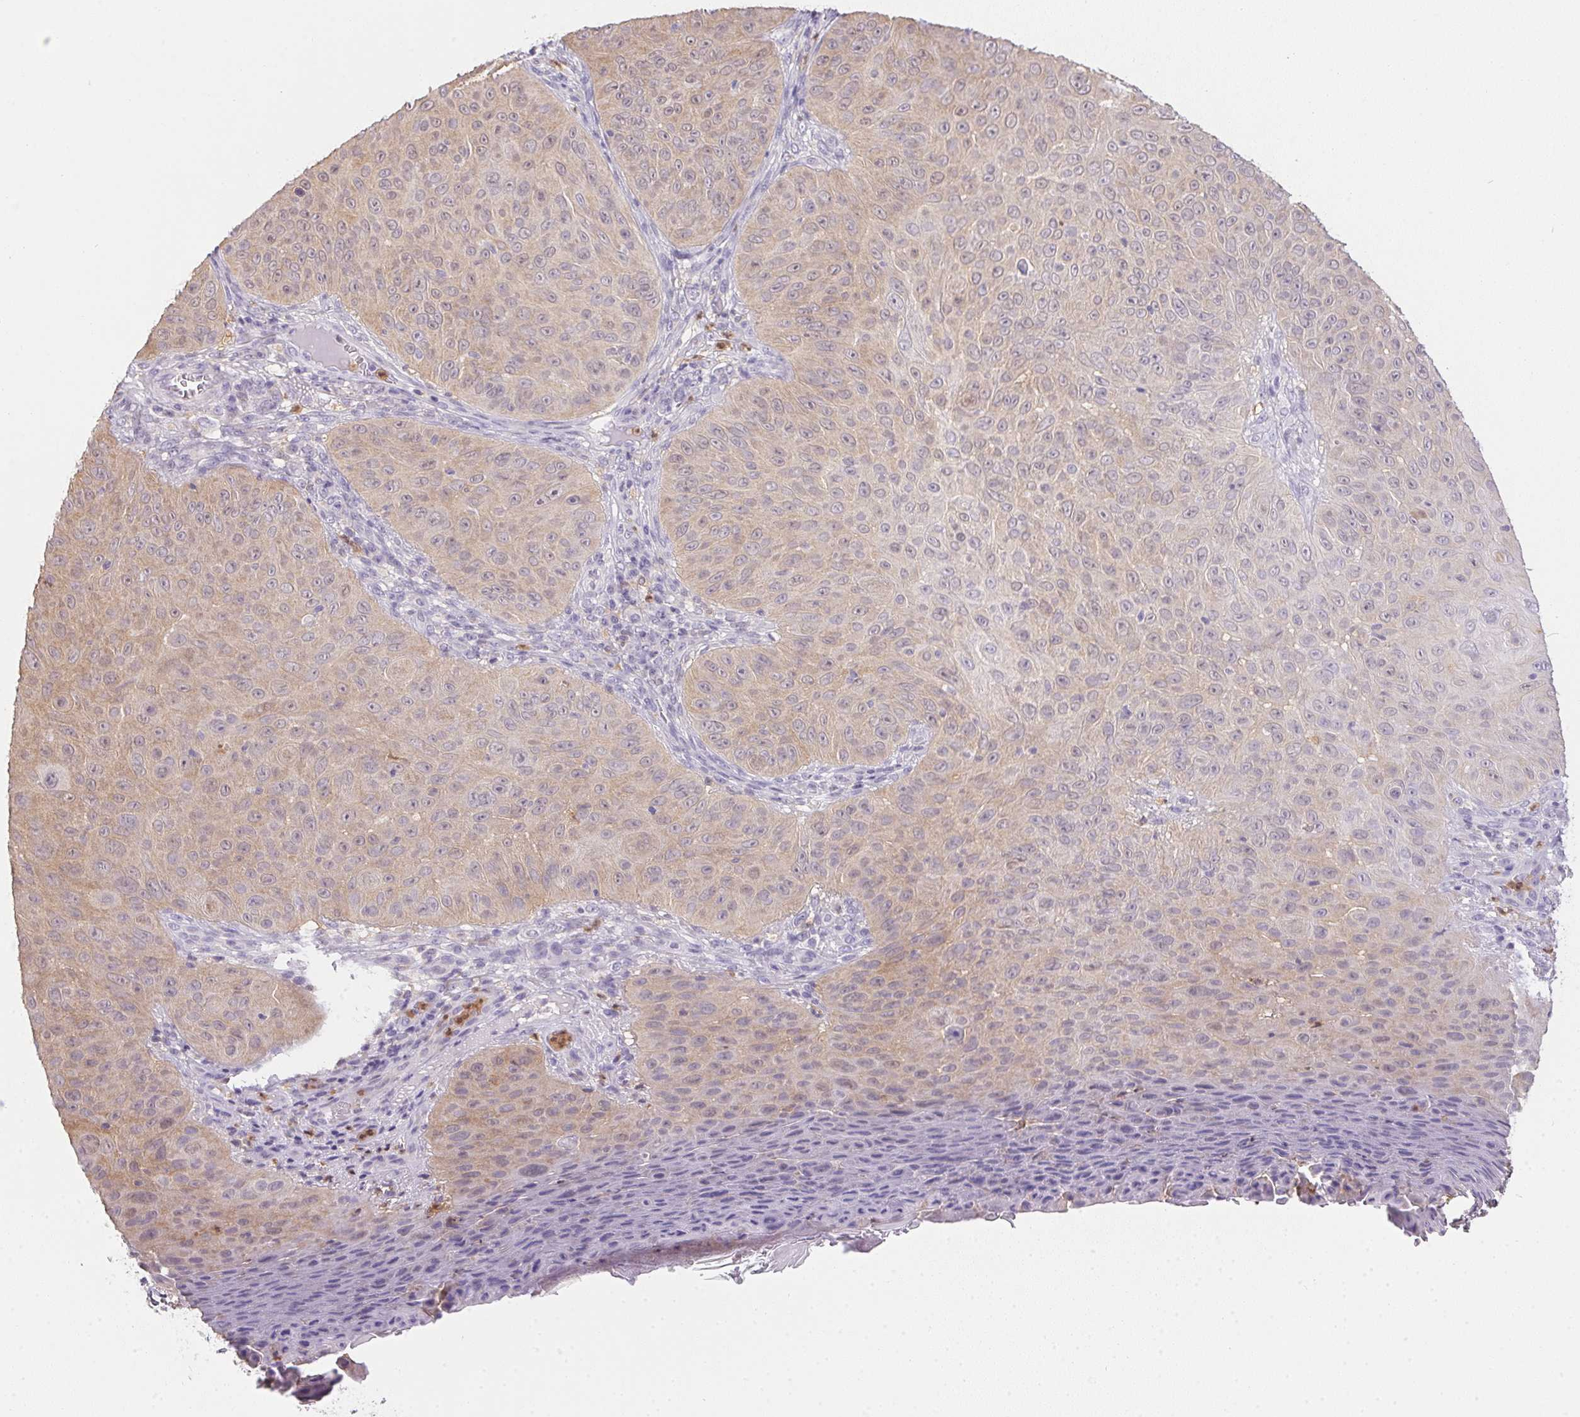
{"staining": {"intensity": "weak", "quantity": "<25%", "location": "cytoplasmic/membranous"}, "tissue": "skin cancer", "cell_type": "Tumor cells", "image_type": "cancer", "snomed": [{"axis": "morphology", "description": "Squamous cell carcinoma, NOS"}, {"axis": "topography", "description": "Skin"}], "caption": "This micrograph is of skin cancer (squamous cell carcinoma) stained with IHC to label a protein in brown with the nuclei are counter-stained blue. There is no expression in tumor cells.", "gene": "DNAJC5G", "patient": {"sex": "male", "age": 82}}